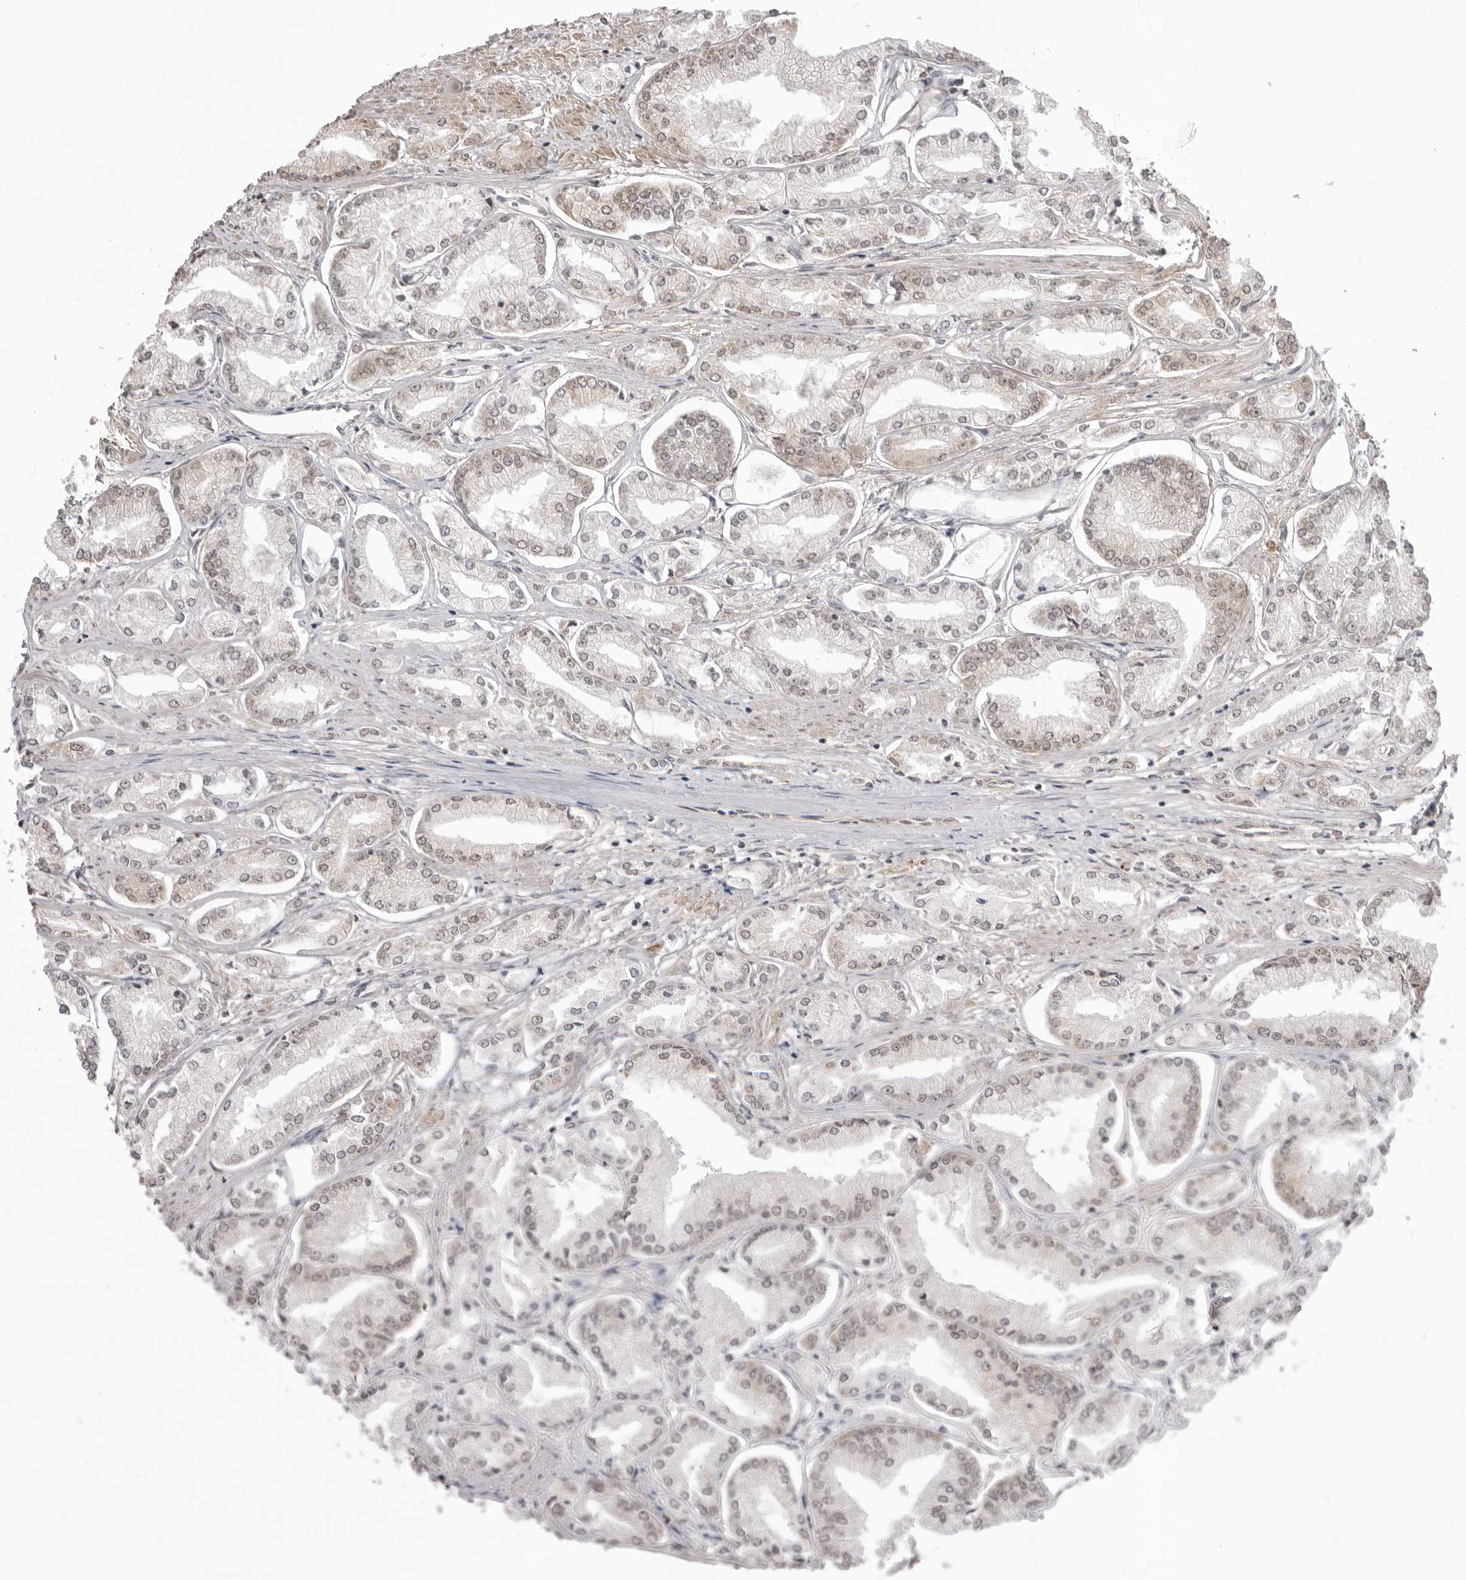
{"staining": {"intensity": "weak", "quantity": "<25%", "location": "cytoplasmic/membranous"}, "tissue": "prostate cancer", "cell_type": "Tumor cells", "image_type": "cancer", "snomed": [{"axis": "morphology", "description": "Adenocarcinoma, Low grade"}, {"axis": "topography", "description": "Prostate"}], "caption": "A histopathology image of human prostate cancer is negative for staining in tumor cells.", "gene": "ZC3H11A", "patient": {"sex": "male", "age": 52}}